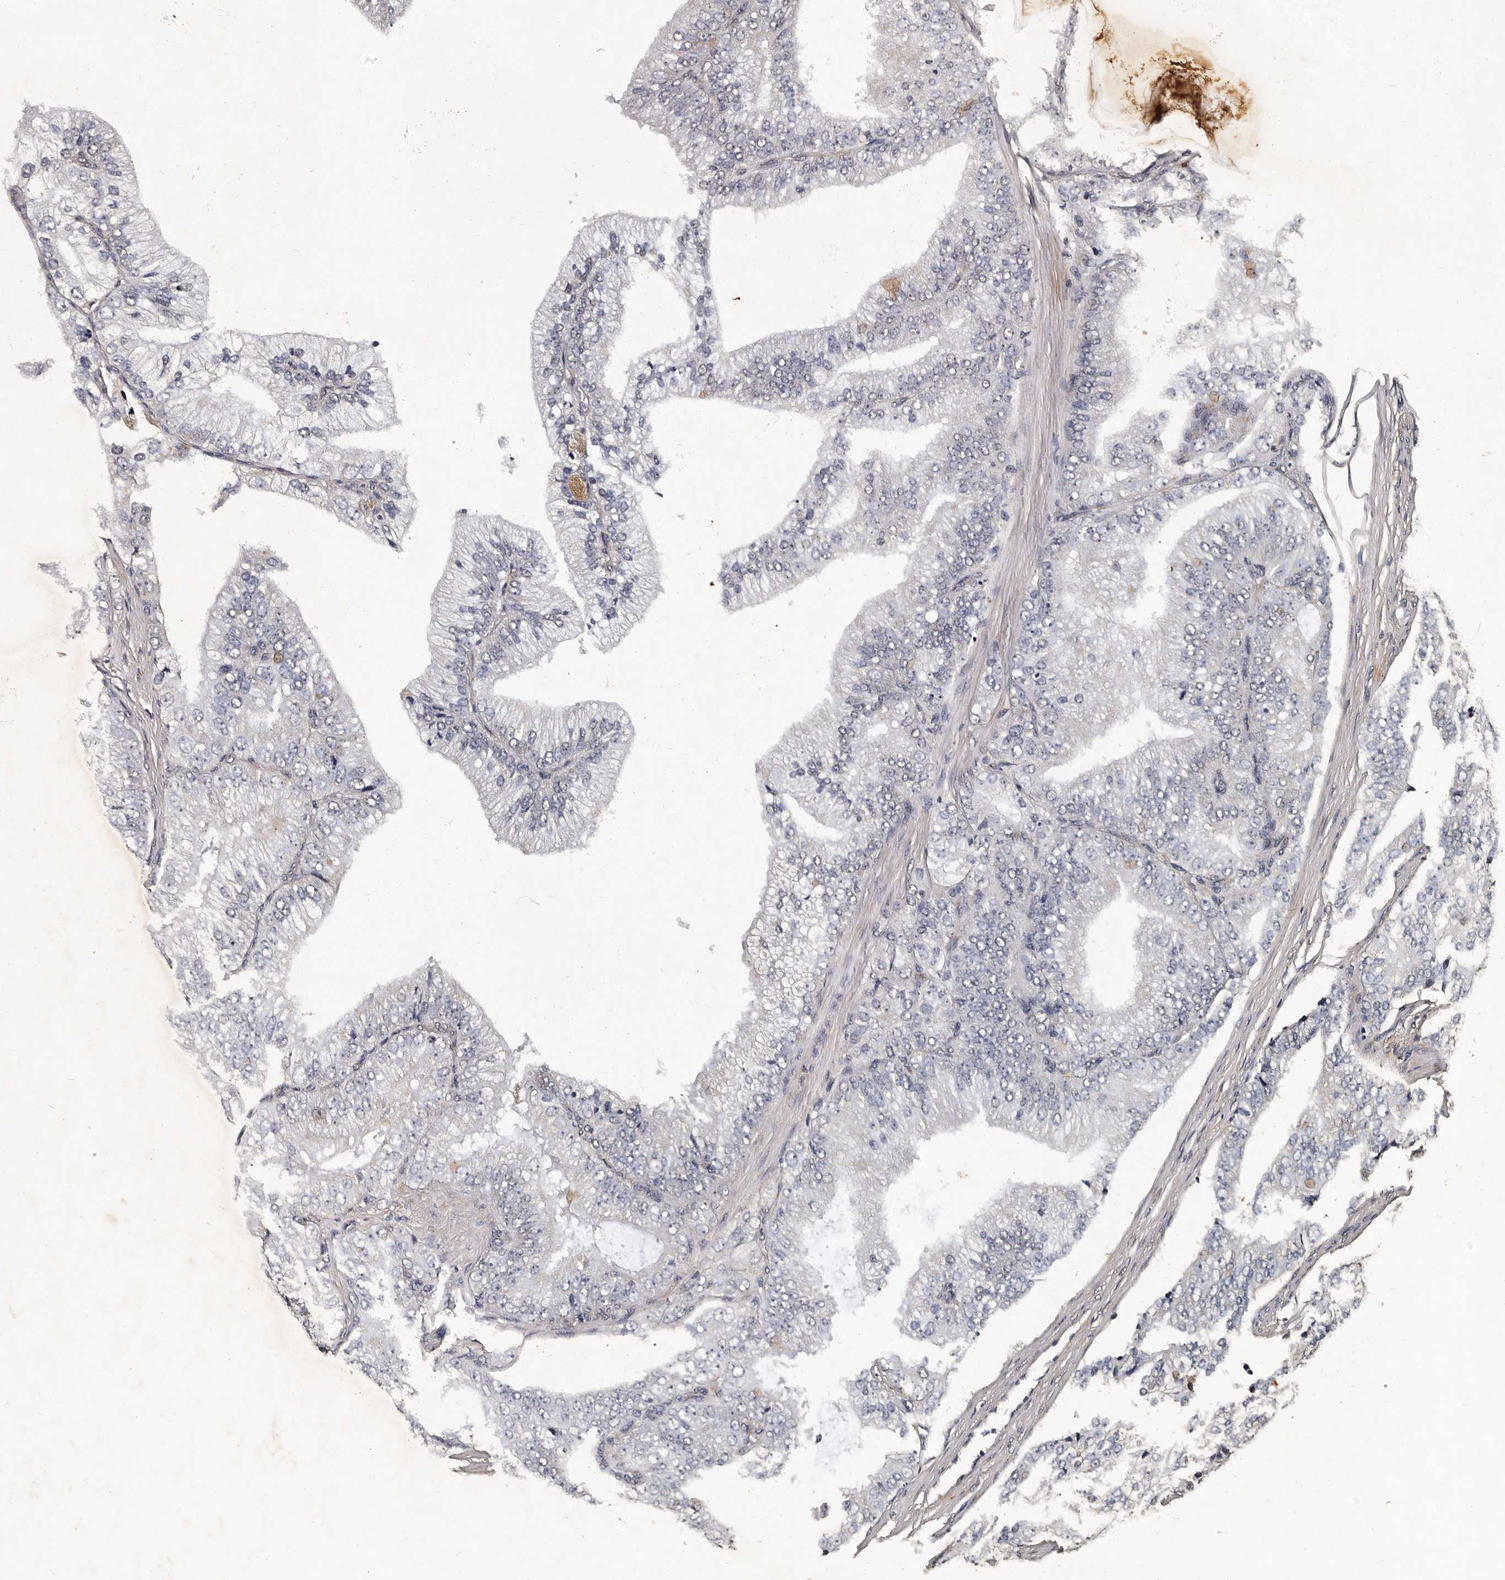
{"staining": {"intensity": "negative", "quantity": "none", "location": "none"}, "tissue": "prostate cancer", "cell_type": "Tumor cells", "image_type": "cancer", "snomed": [{"axis": "morphology", "description": "Adenocarcinoma, High grade"}, {"axis": "topography", "description": "Prostate"}], "caption": "Immunohistochemical staining of human prostate adenocarcinoma (high-grade) demonstrates no significant staining in tumor cells.", "gene": "CPNE3", "patient": {"sex": "male", "age": 58}}